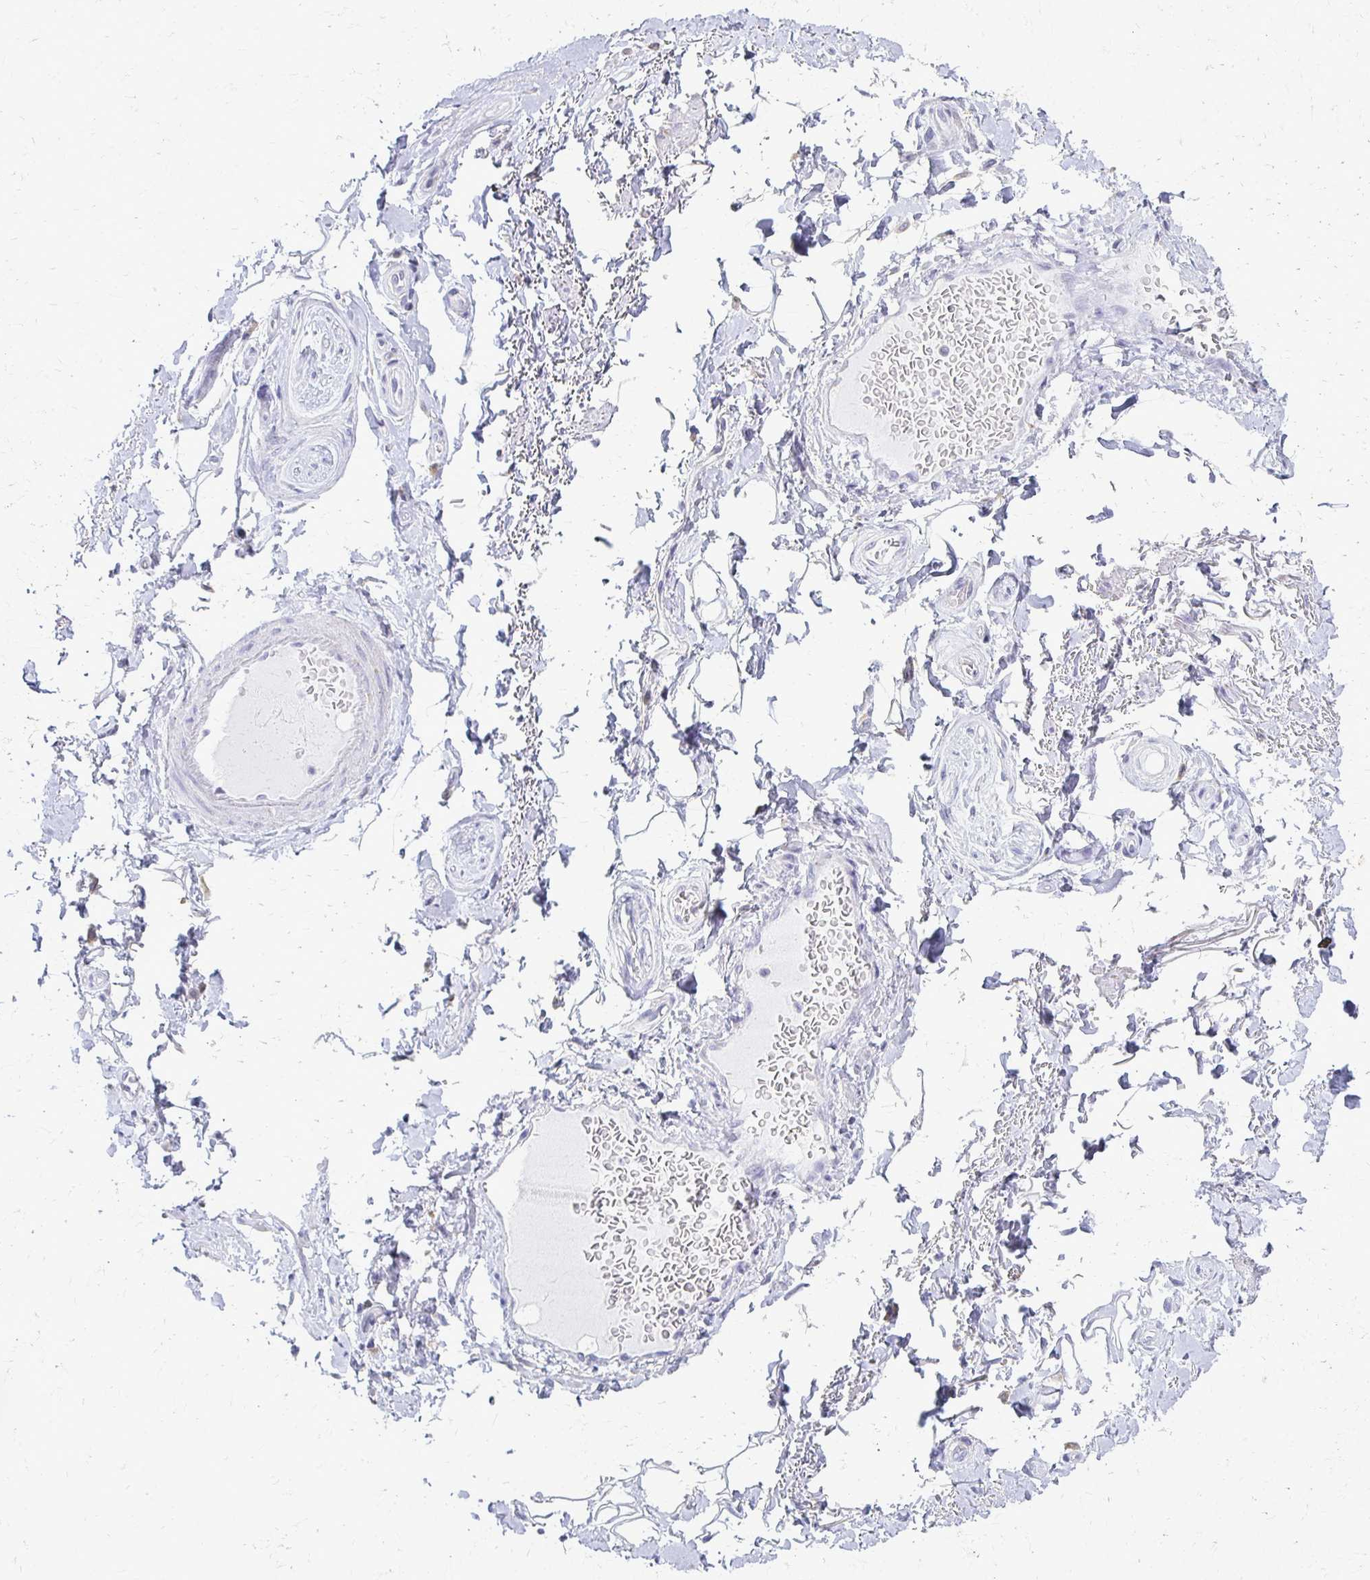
{"staining": {"intensity": "negative", "quantity": "none", "location": "none"}, "tissue": "adipose tissue", "cell_type": "Adipocytes", "image_type": "normal", "snomed": [{"axis": "morphology", "description": "Normal tissue, NOS"}, {"axis": "topography", "description": "Peripheral nerve tissue"}], "caption": "There is no significant staining in adipocytes of adipose tissue. The staining was performed using DAB (3,3'-diaminobenzidine) to visualize the protein expression in brown, while the nuclei were stained in blue with hematoxylin (Magnification: 20x).", "gene": "FCGR2A", "patient": {"sex": "male", "age": 51}}